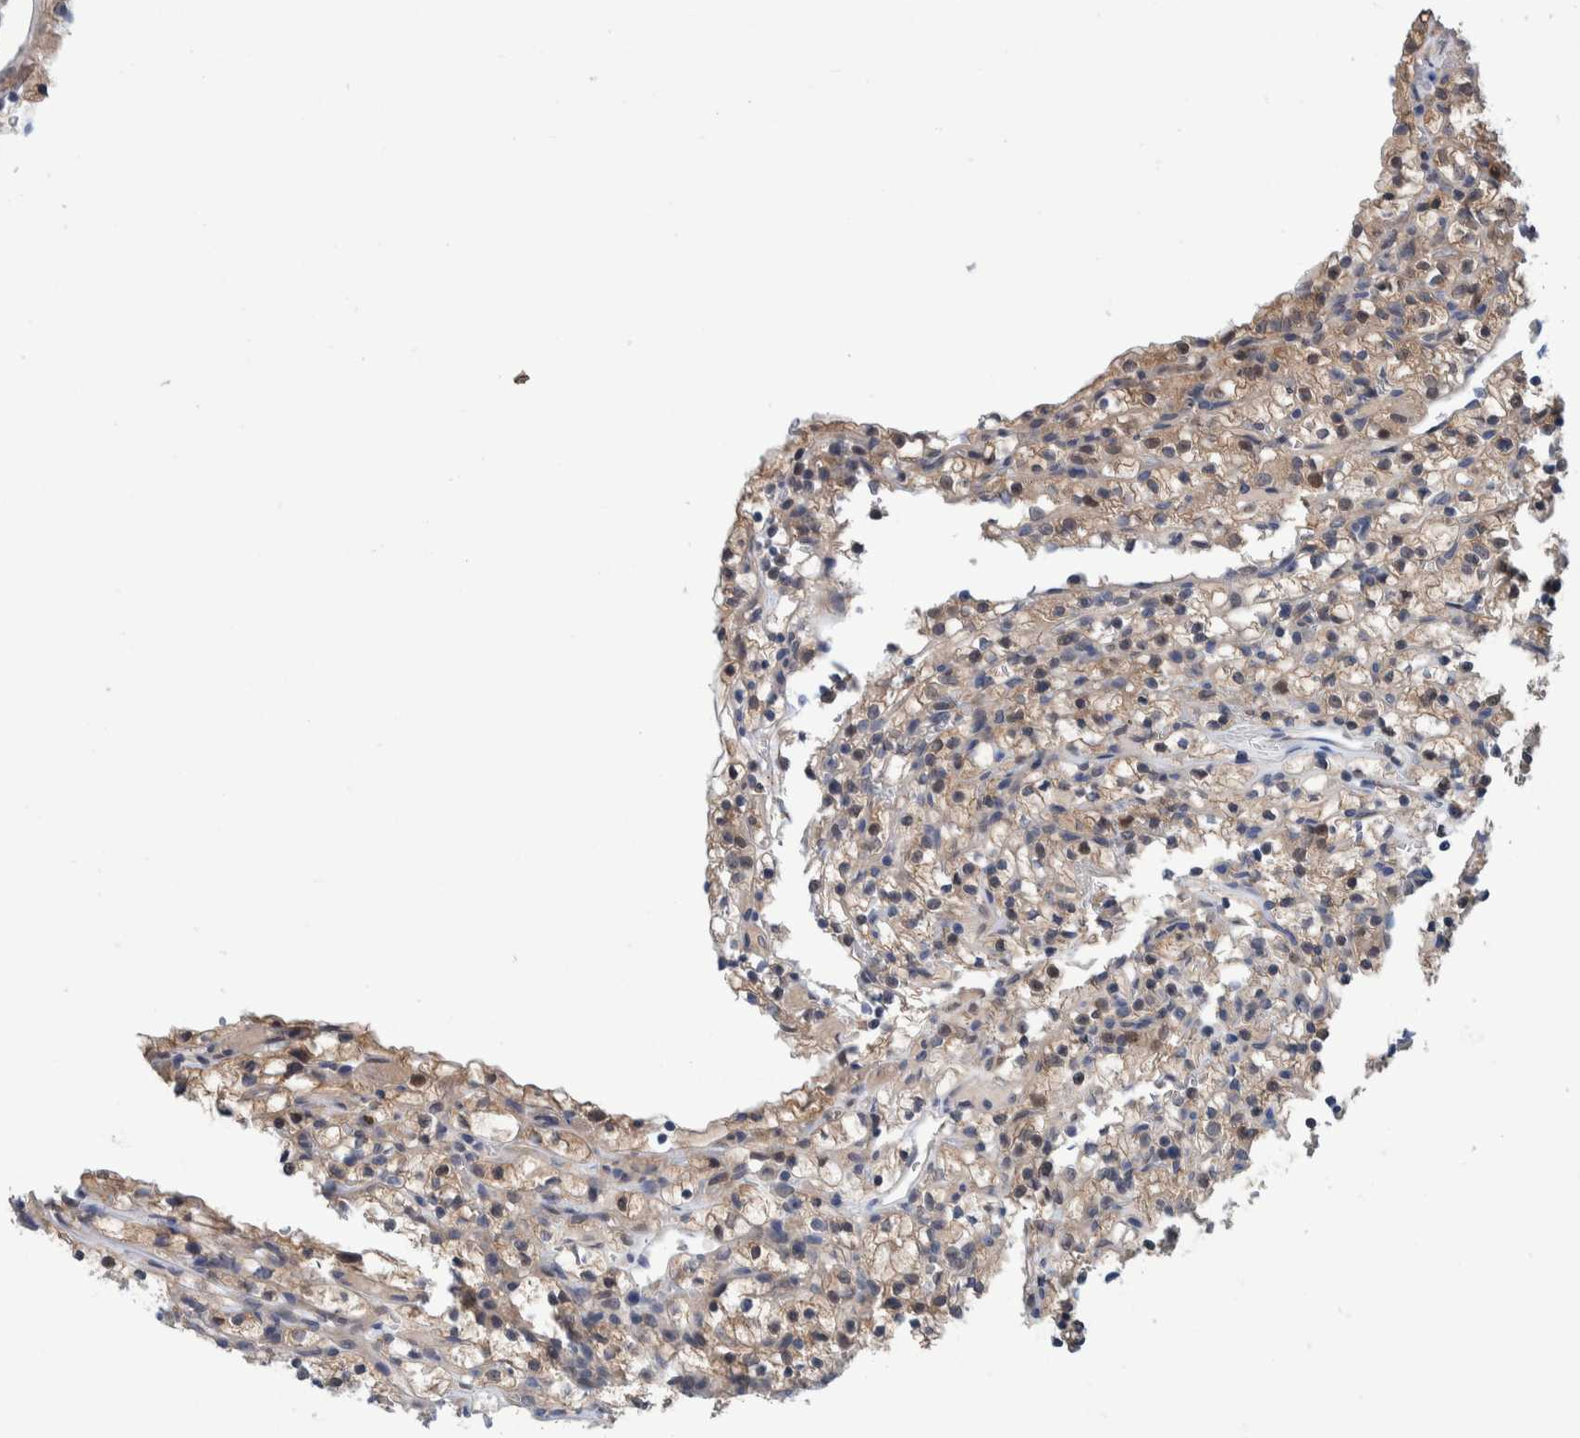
{"staining": {"intensity": "weak", "quantity": "25%-75%", "location": "cytoplasmic/membranous"}, "tissue": "renal cancer", "cell_type": "Tumor cells", "image_type": "cancer", "snomed": [{"axis": "morphology", "description": "Adenocarcinoma, NOS"}, {"axis": "topography", "description": "Kidney"}], "caption": "Approximately 25%-75% of tumor cells in human adenocarcinoma (renal) exhibit weak cytoplasmic/membranous protein positivity as visualized by brown immunohistochemical staining.", "gene": "PFAS", "patient": {"sex": "female", "age": 57}}